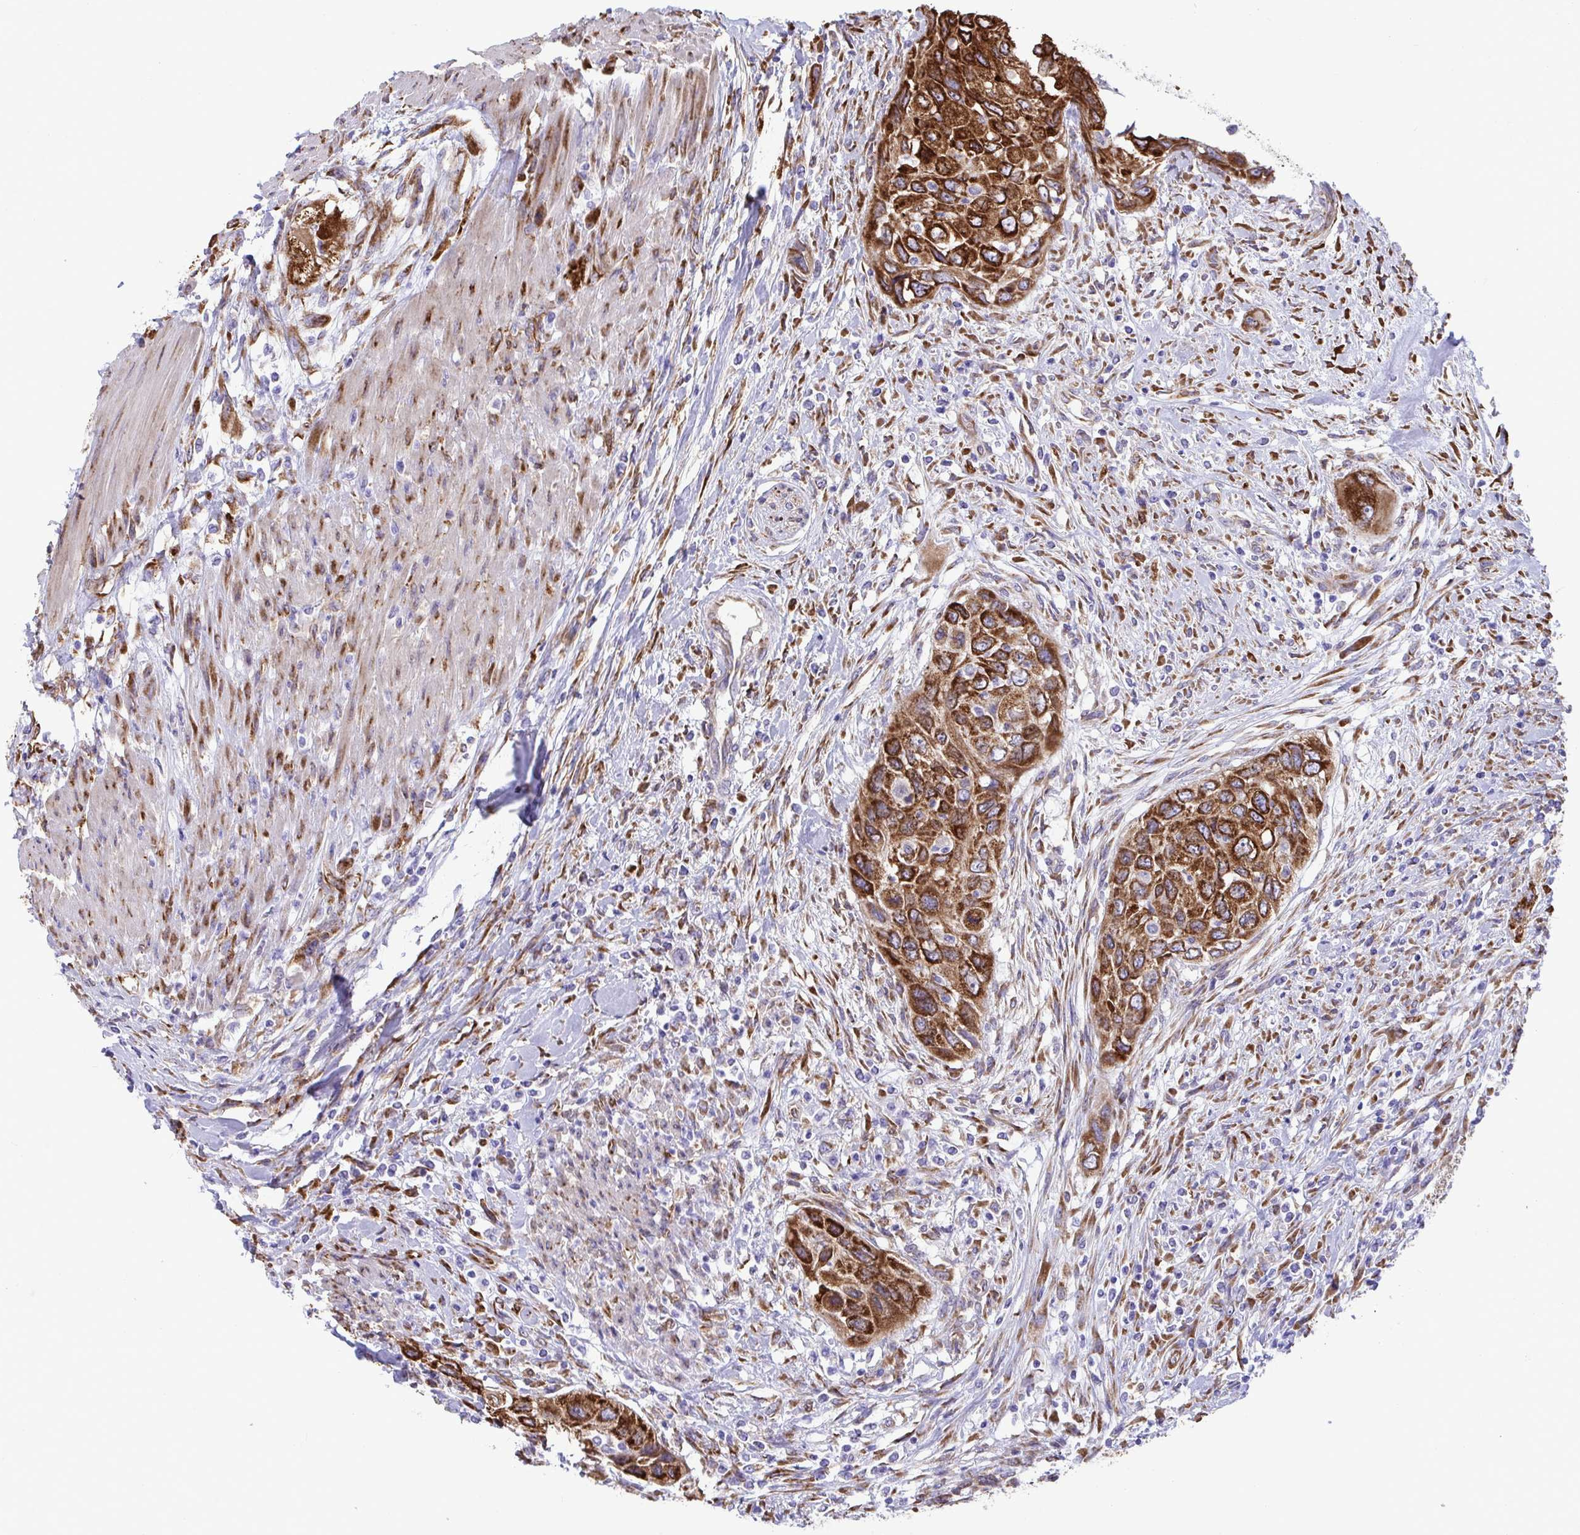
{"staining": {"intensity": "strong", "quantity": ">75%", "location": "cytoplasmic/membranous"}, "tissue": "urothelial cancer", "cell_type": "Tumor cells", "image_type": "cancer", "snomed": [{"axis": "morphology", "description": "Urothelial carcinoma, High grade"}, {"axis": "topography", "description": "Urinary bladder"}], "caption": "The histopathology image demonstrates a brown stain indicating the presence of a protein in the cytoplasmic/membranous of tumor cells in urothelial cancer.", "gene": "ASPH", "patient": {"sex": "female", "age": 60}}